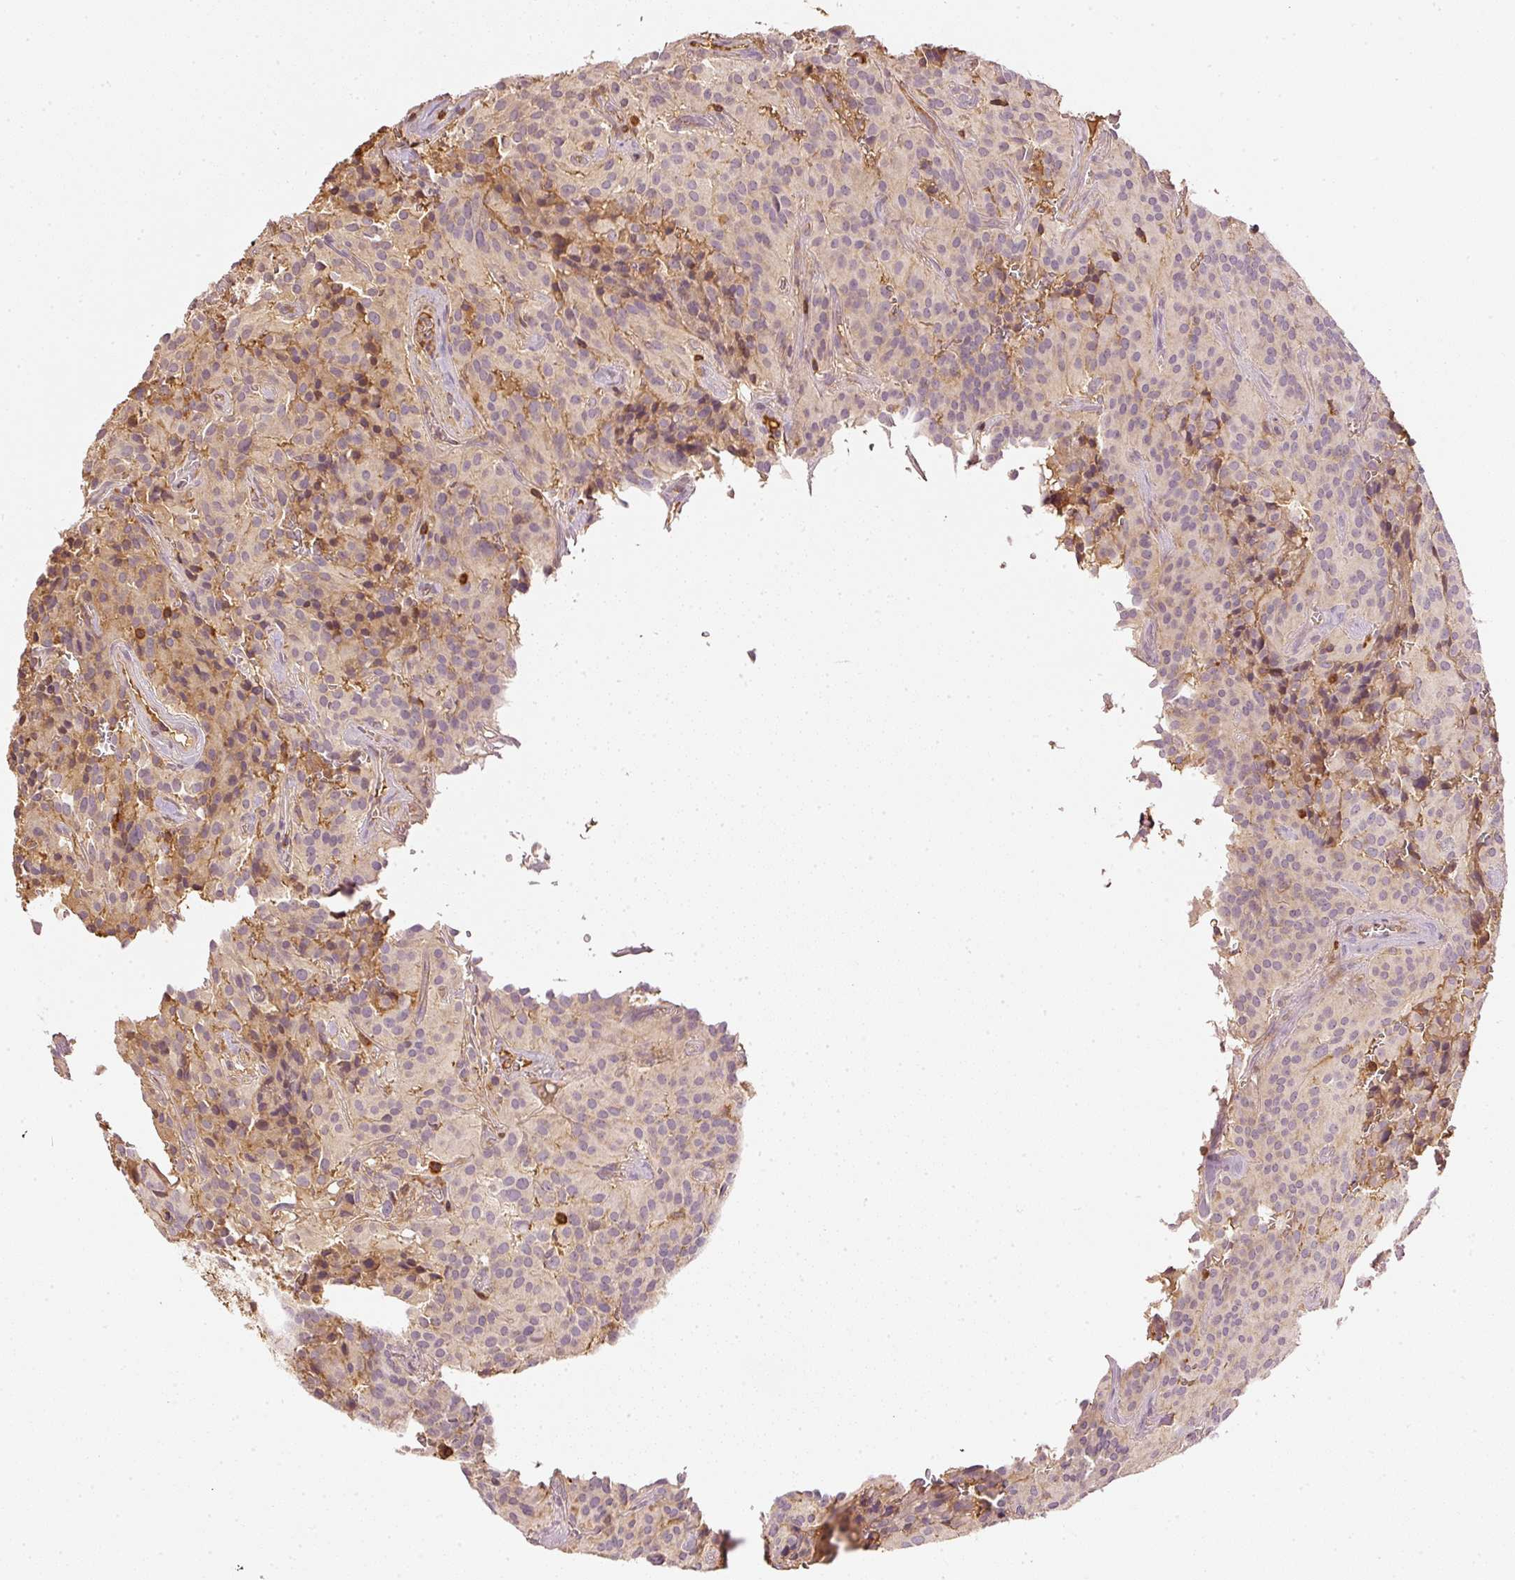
{"staining": {"intensity": "negative", "quantity": "none", "location": "none"}, "tissue": "glioma", "cell_type": "Tumor cells", "image_type": "cancer", "snomed": [{"axis": "morphology", "description": "Glioma, malignant, Low grade"}, {"axis": "topography", "description": "Brain"}], "caption": "Immunohistochemical staining of human glioma reveals no significant staining in tumor cells. (Stains: DAB IHC with hematoxylin counter stain, Microscopy: brightfield microscopy at high magnification).", "gene": "EVL", "patient": {"sex": "male", "age": 42}}